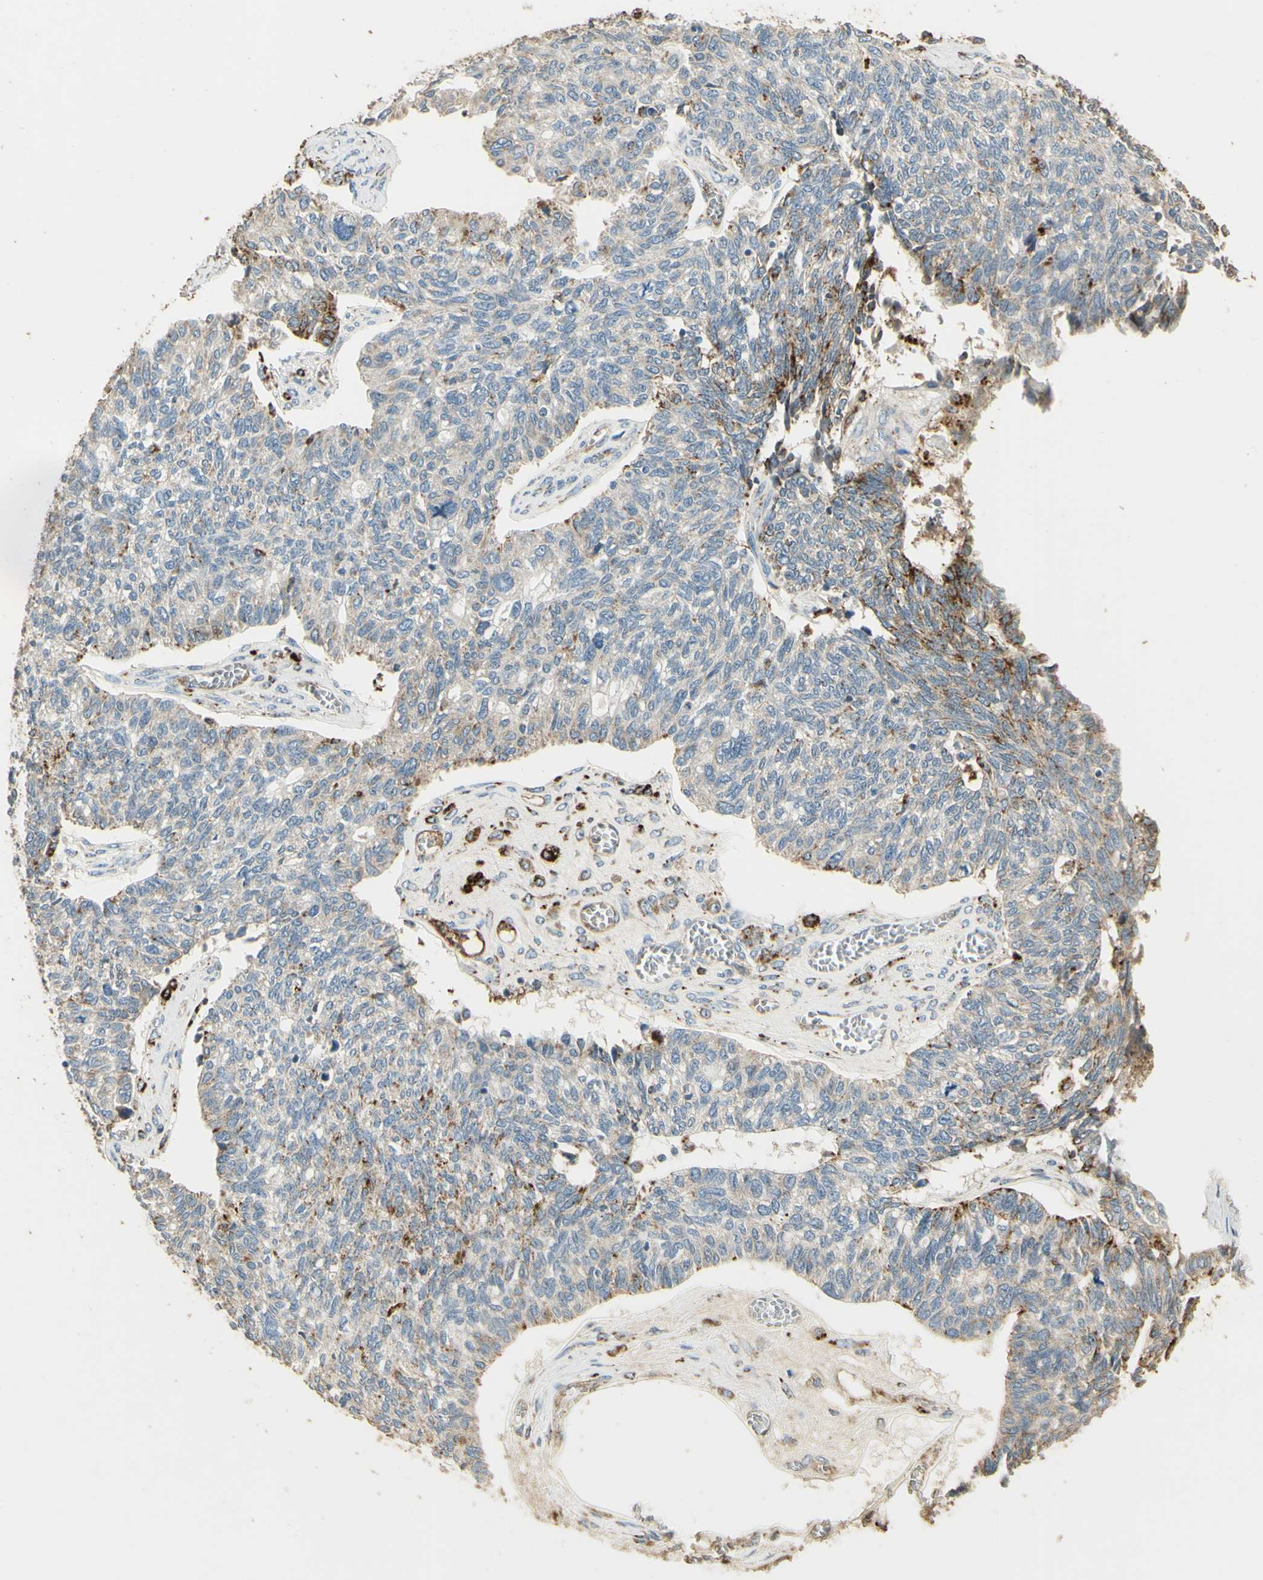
{"staining": {"intensity": "strong", "quantity": "<25%", "location": "cytoplasmic/membranous"}, "tissue": "ovarian cancer", "cell_type": "Tumor cells", "image_type": "cancer", "snomed": [{"axis": "morphology", "description": "Cystadenocarcinoma, serous, NOS"}, {"axis": "topography", "description": "Ovary"}], "caption": "Brown immunohistochemical staining in ovarian cancer (serous cystadenocarcinoma) reveals strong cytoplasmic/membranous positivity in about <25% of tumor cells. The protein is shown in brown color, while the nuclei are stained blue.", "gene": "ARHGEF17", "patient": {"sex": "female", "age": 79}}